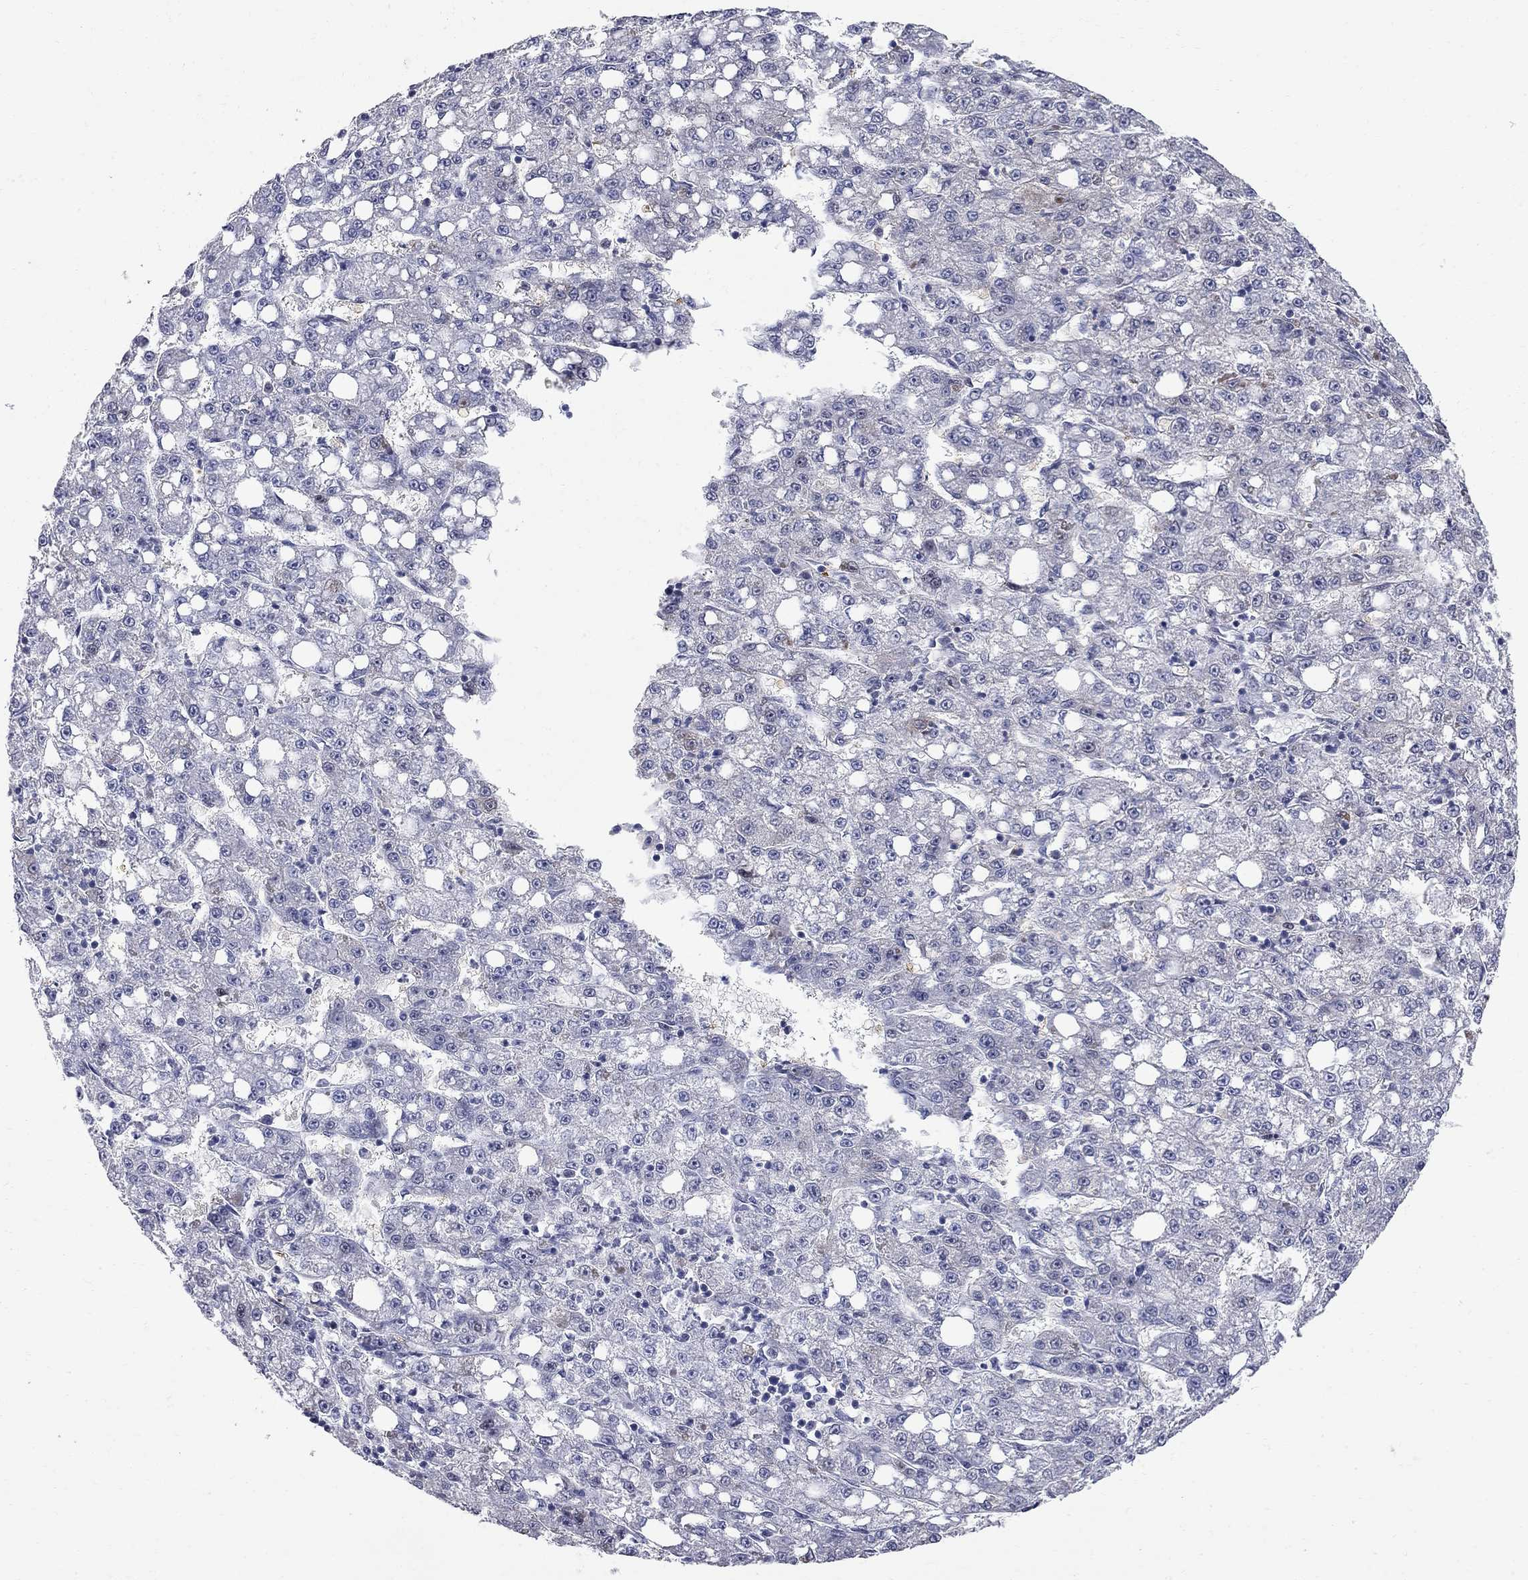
{"staining": {"intensity": "negative", "quantity": "none", "location": "none"}, "tissue": "liver cancer", "cell_type": "Tumor cells", "image_type": "cancer", "snomed": [{"axis": "morphology", "description": "Carcinoma, Hepatocellular, NOS"}, {"axis": "topography", "description": "Liver"}], "caption": "Immunohistochemistry photomicrograph of neoplastic tissue: human liver cancer (hepatocellular carcinoma) stained with DAB shows no significant protein staining in tumor cells. (Stains: DAB immunohistochemistry (IHC) with hematoxylin counter stain, Microscopy: brightfield microscopy at high magnification).", "gene": "GALNT8", "patient": {"sex": "female", "age": 65}}